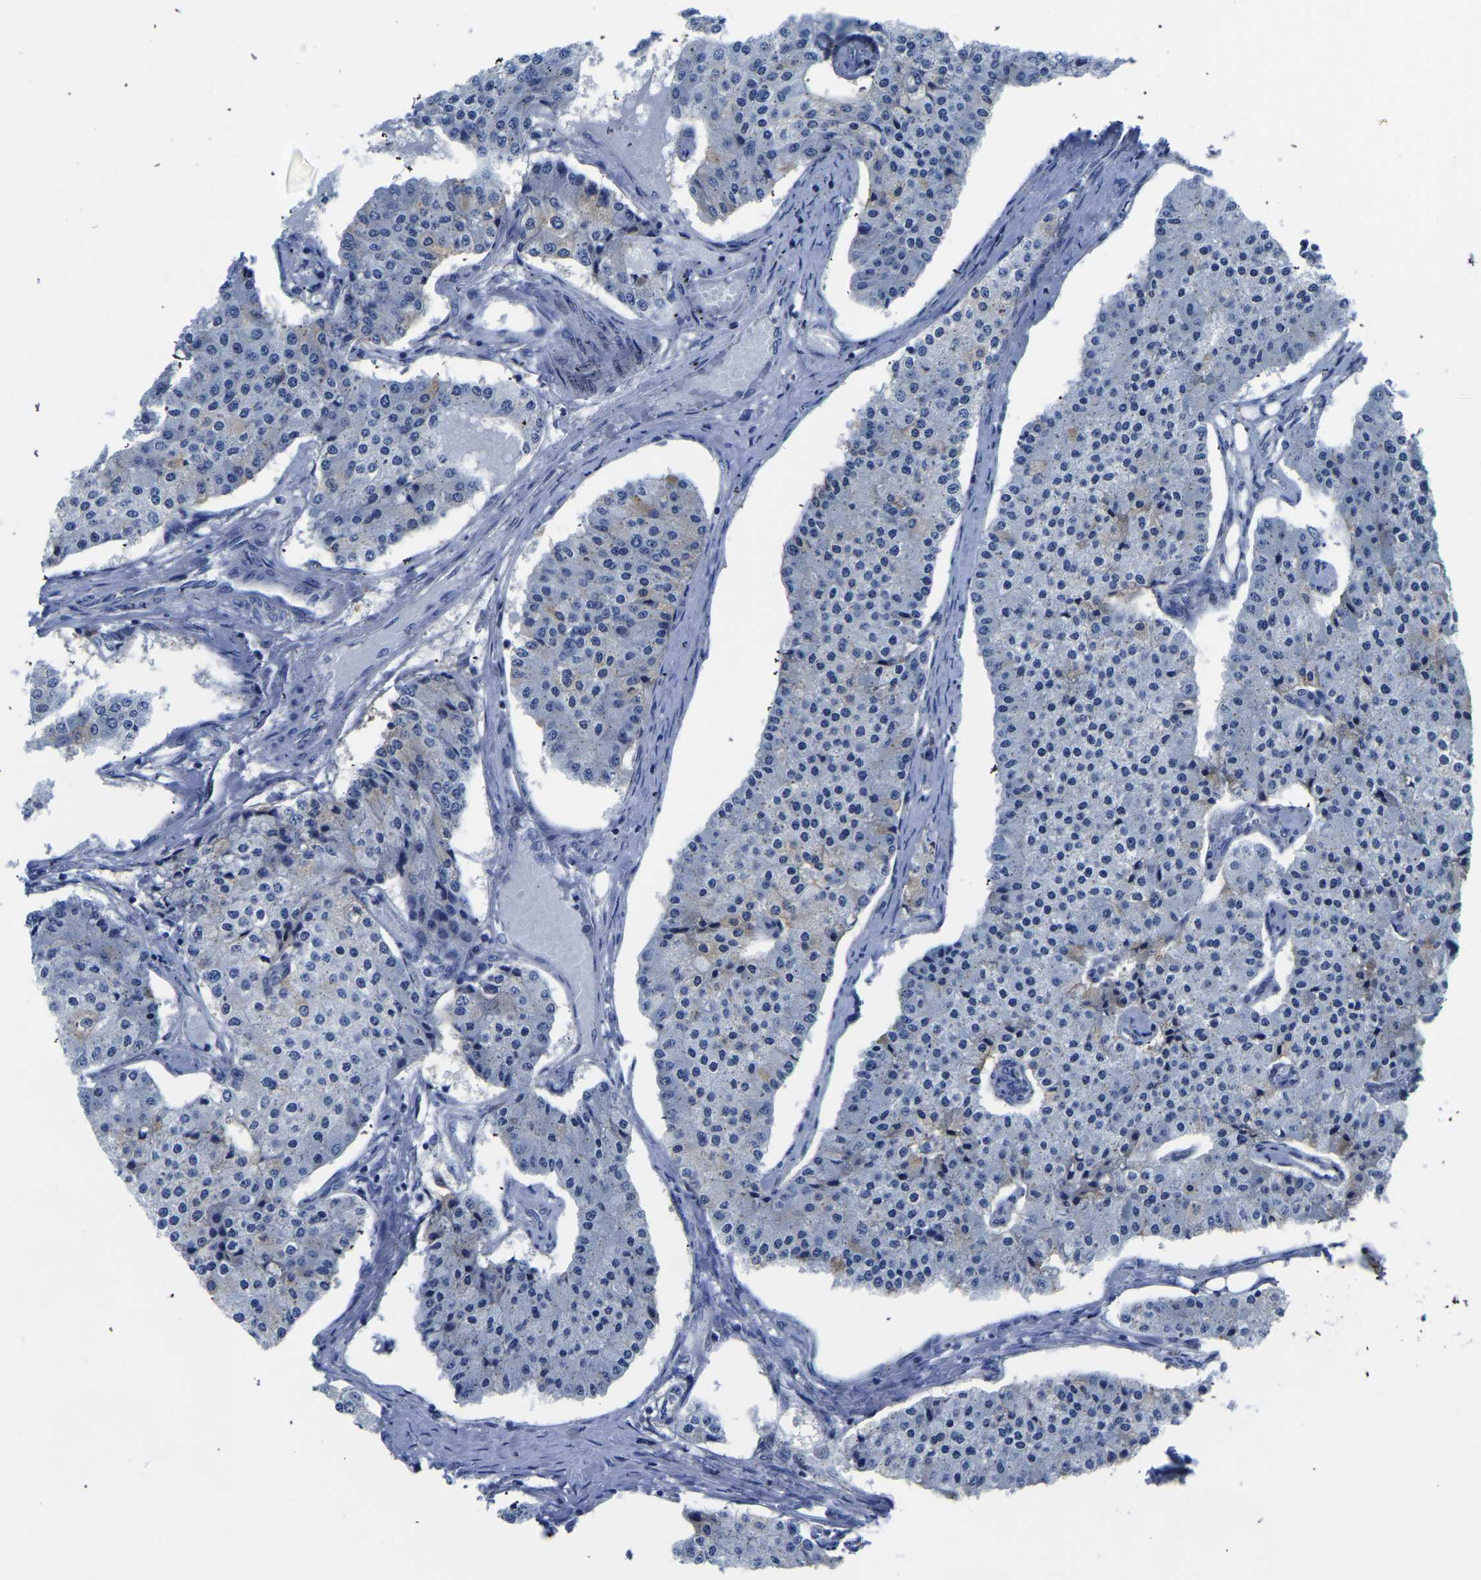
{"staining": {"intensity": "negative", "quantity": "none", "location": "none"}, "tissue": "carcinoid", "cell_type": "Tumor cells", "image_type": "cancer", "snomed": [{"axis": "morphology", "description": "Carcinoid, malignant, NOS"}, {"axis": "topography", "description": "Colon"}], "caption": "Immunohistochemistry (IHC) image of neoplastic tissue: human carcinoid stained with DAB (3,3'-diaminobenzidine) displays no significant protein staining in tumor cells.", "gene": "TFG", "patient": {"sex": "female", "age": 52}}